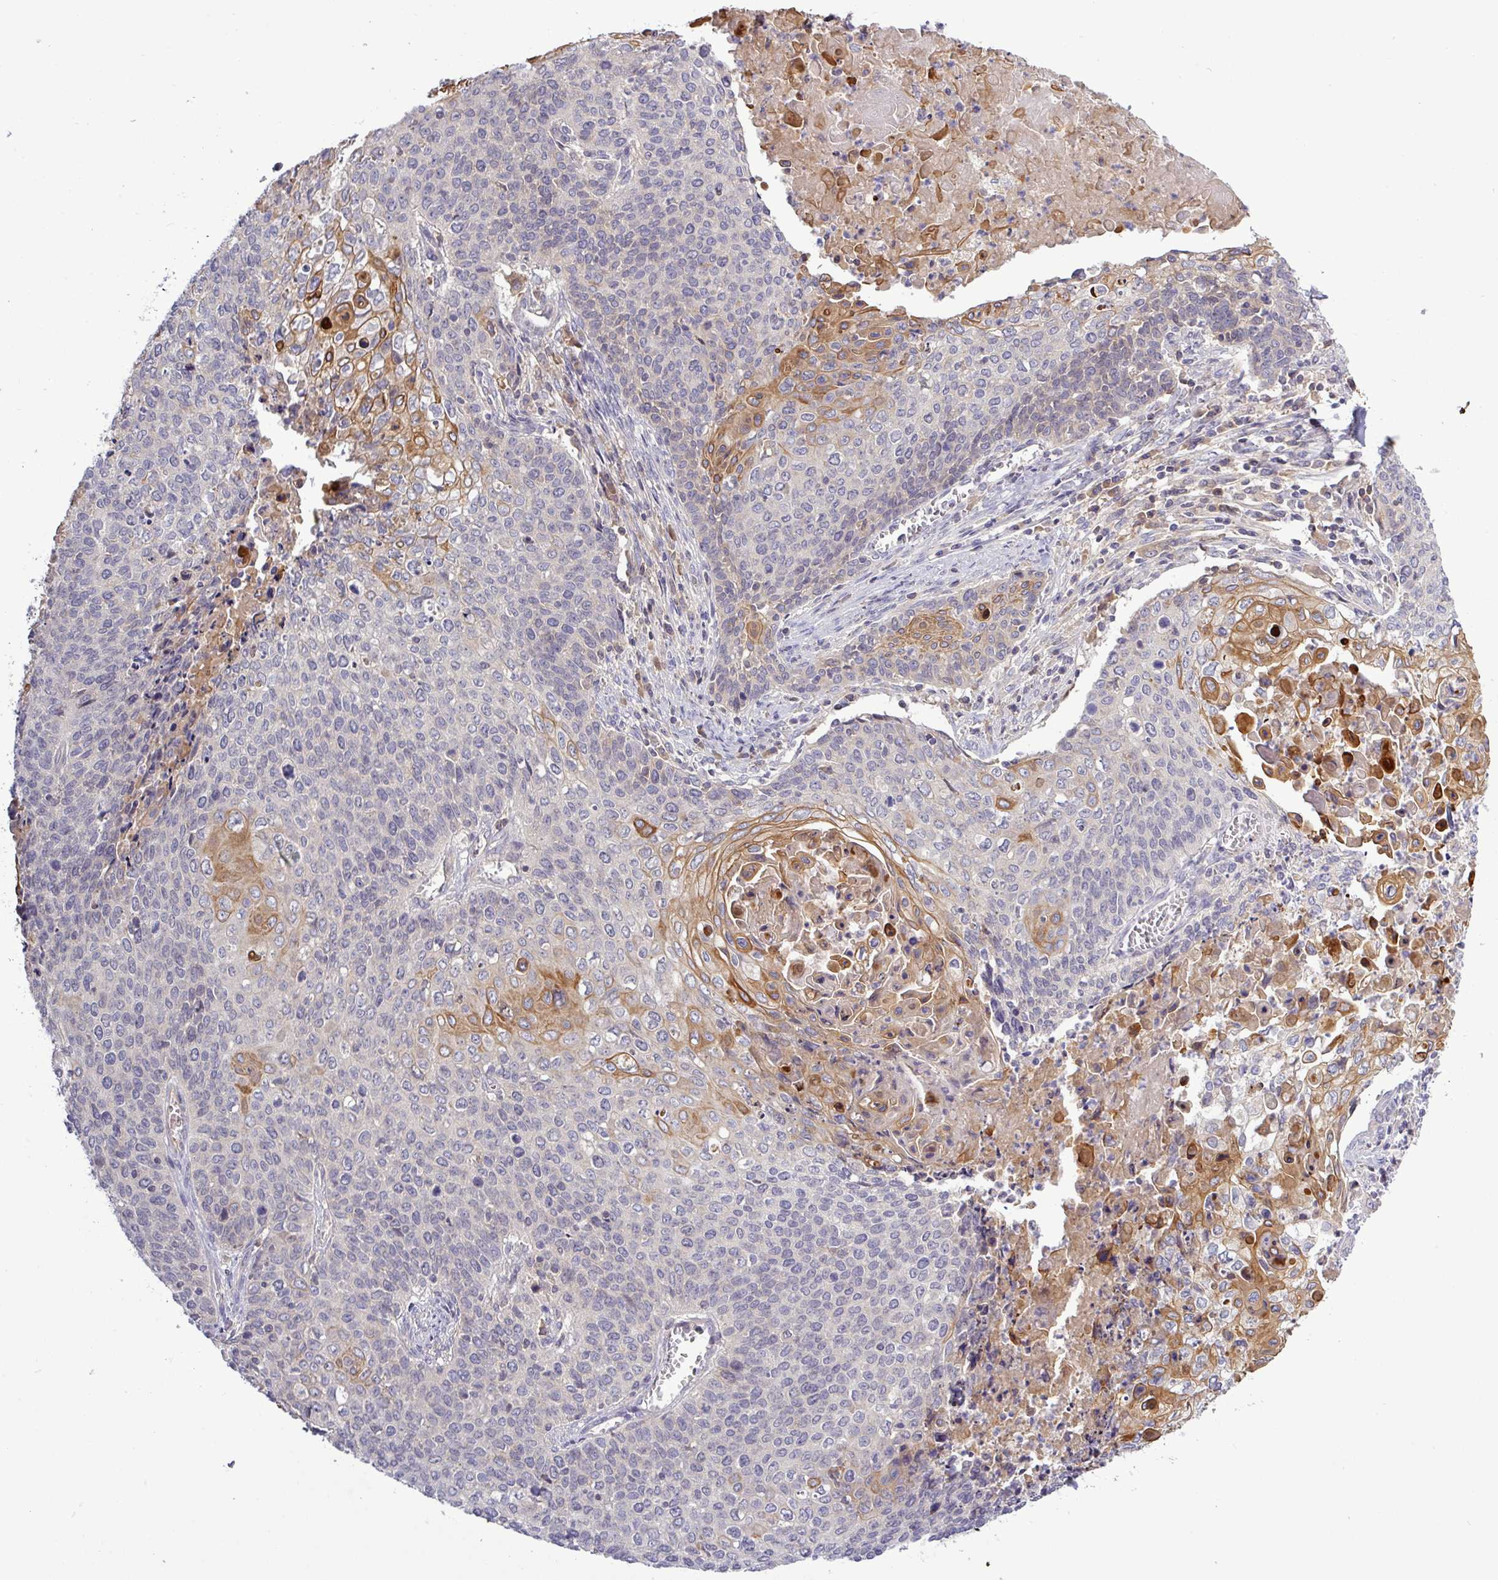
{"staining": {"intensity": "moderate", "quantity": "<25%", "location": "cytoplasmic/membranous"}, "tissue": "cervical cancer", "cell_type": "Tumor cells", "image_type": "cancer", "snomed": [{"axis": "morphology", "description": "Squamous cell carcinoma, NOS"}, {"axis": "topography", "description": "Cervix"}], "caption": "This photomicrograph demonstrates cervical cancer (squamous cell carcinoma) stained with immunohistochemistry (IHC) to label a protein in brown. The cytoplasmic/membranous of tumor cells show moderate positivity for the protein. Nuclei are counter-stained blue.", "gene": "TMEM62", "patient": {"sex": "female", "age": 39}}